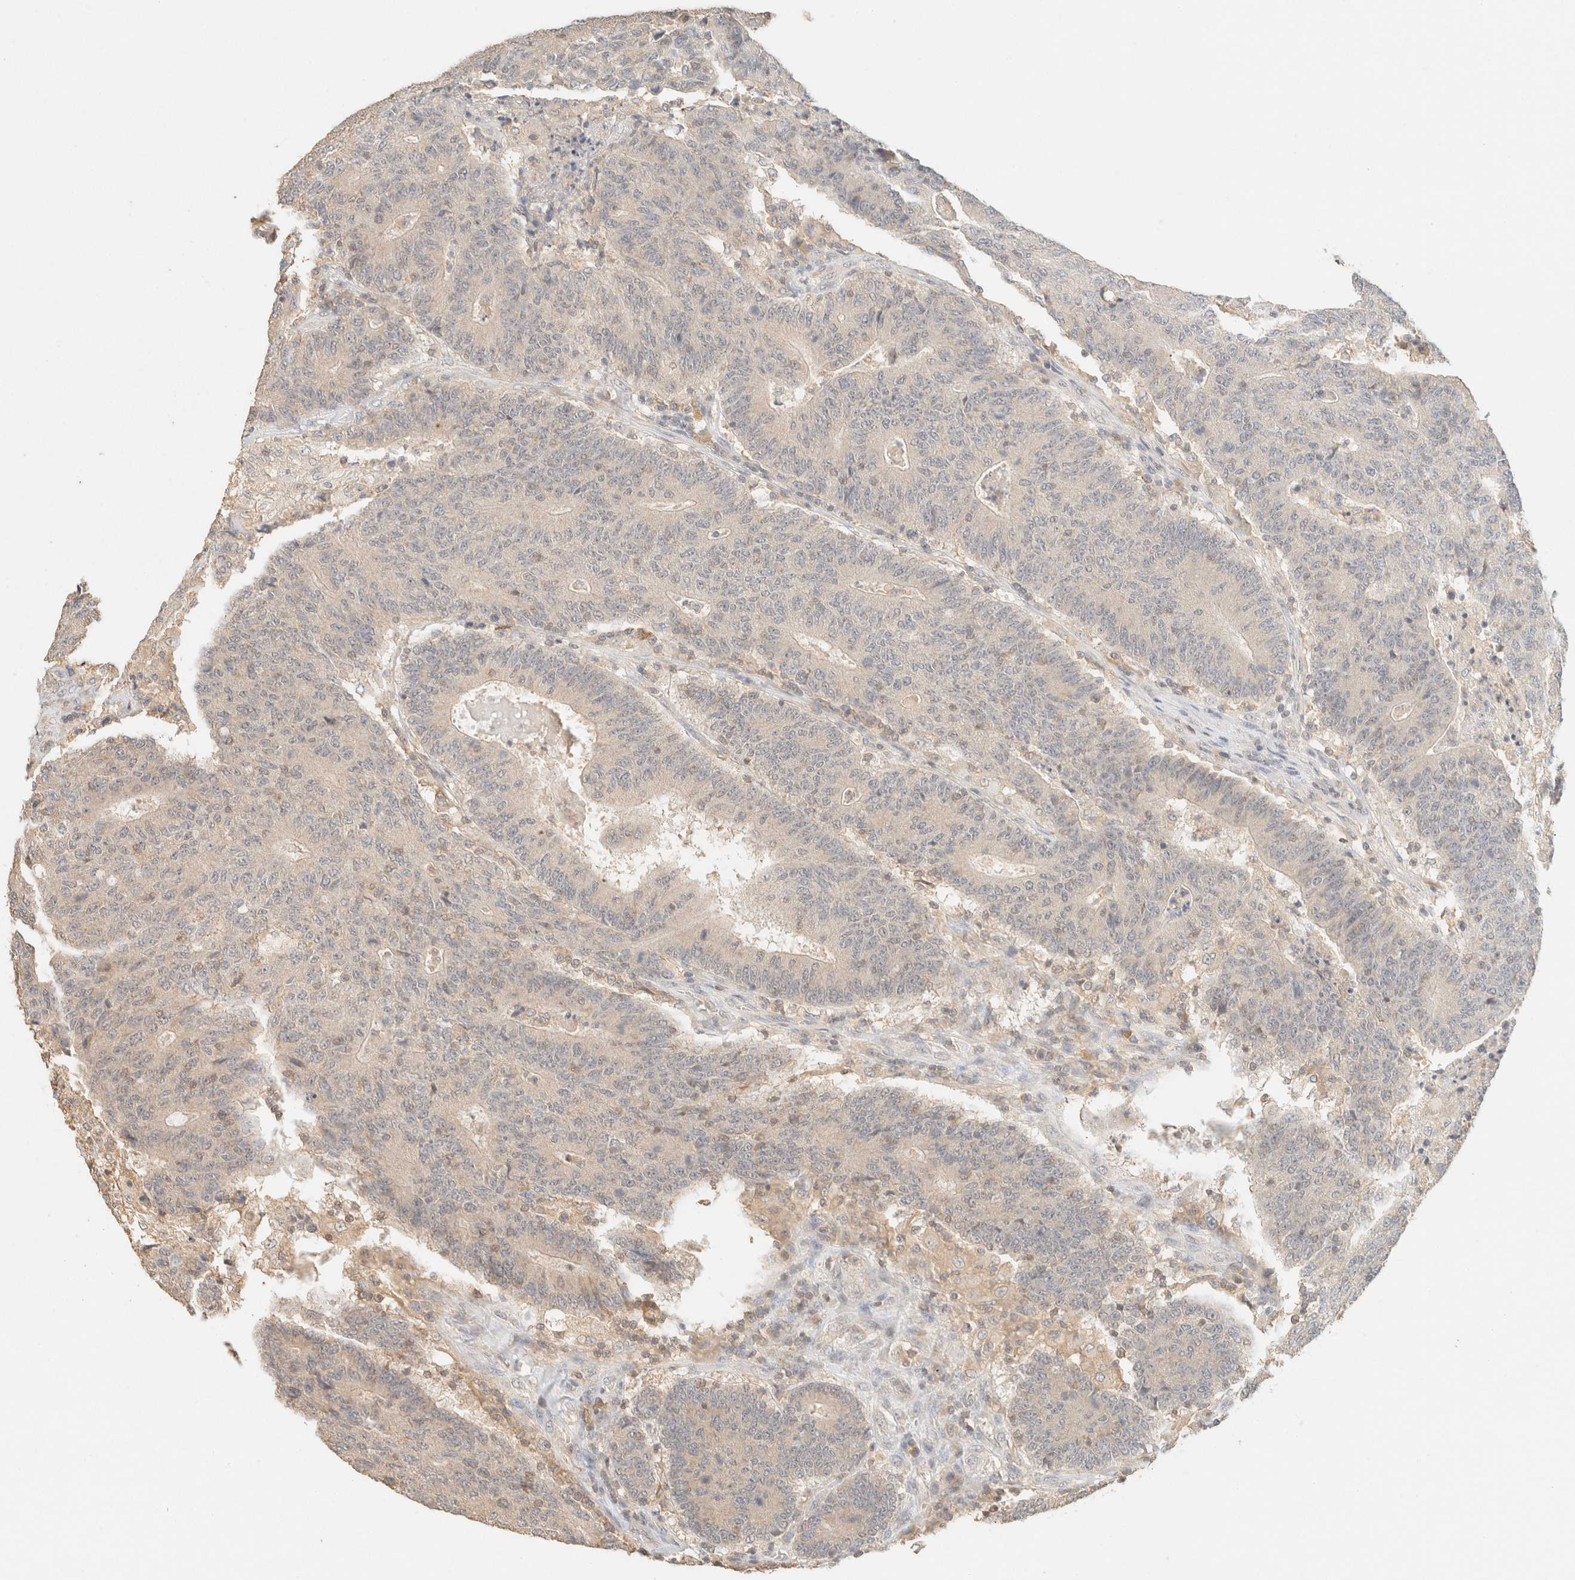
{"staining": {"intensity": "negative", "quantity": "none", "location": "none"}, "tissue": "colorectal cancer", "cell_type": "Tumor cells", "image_type": "cancer", "snomed": [{"axis": "morphology", "description": "Normal tissue, NOS"}, {"axis": "morphology", "description": "Adenocarcinoma, NOS"}, {"axis": "topography", "description": "Colon"}], "caption": "Immunohistochemistry image of neoplastic tissue: human adenocarcinoma (colorectal) stained with DAB exhibits no significant protein expression in tumor cells.", "gene": "TIMD4", "patient": {"sex": "female", "age": 75}}